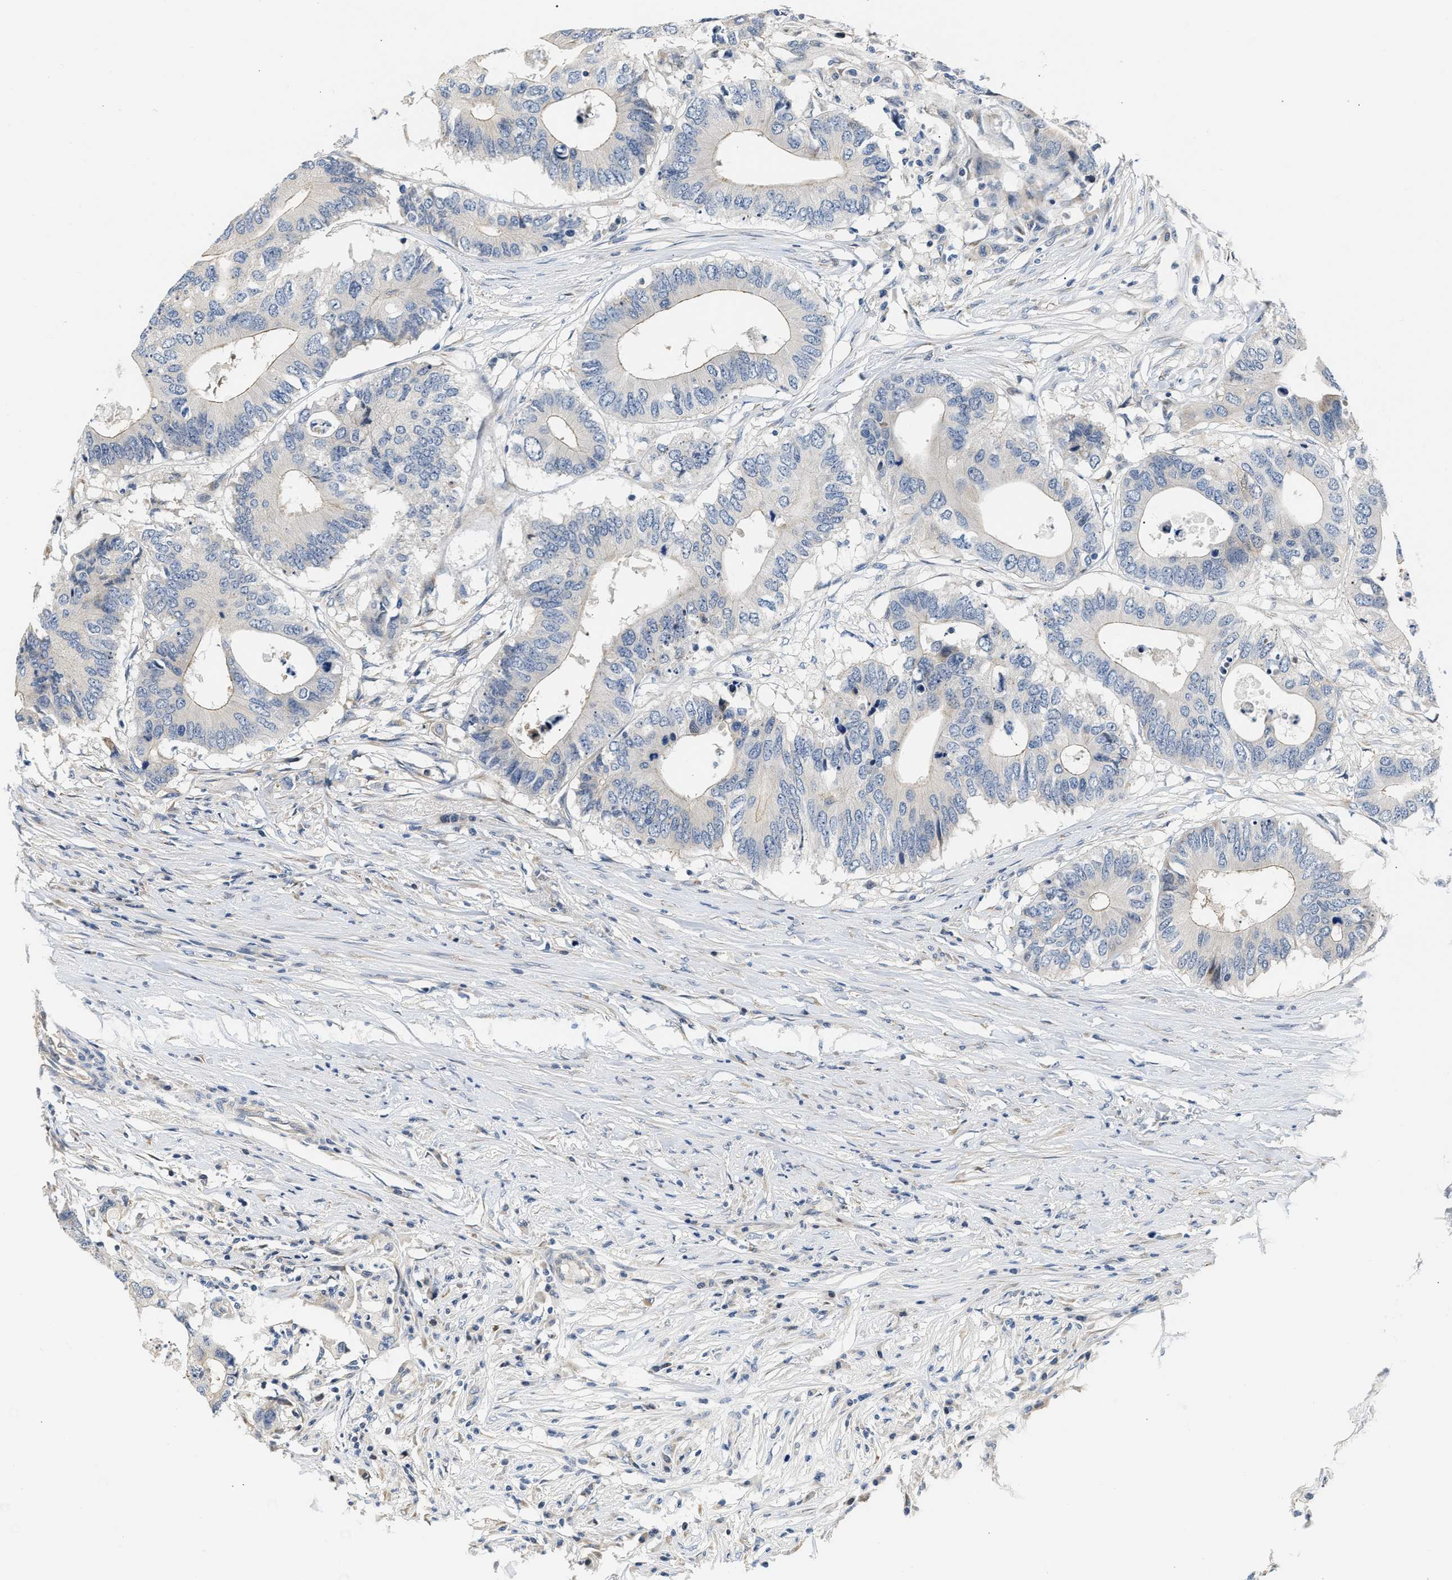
{"staining": {"intensity": "weak", "quantity": "<25%", "location": "cytoplasmic/membranous"}, "tissue": "colorectal cancer", "cell_type": "Tumor cells", "image_type": "cancer", "snomed": [{"axis": "morphology", "description": "Adenocarcinoma, NOS"}, {"axis": "topography", "description": "Colon"}], "caption": "High power microscopy micrograph of an immunohistochemistry image of colorectal adenocarcinoma, revealing no significant staining in tumor cells.", "gene": "TNIP2", "patient": {"sex": "male", "age": 71}}